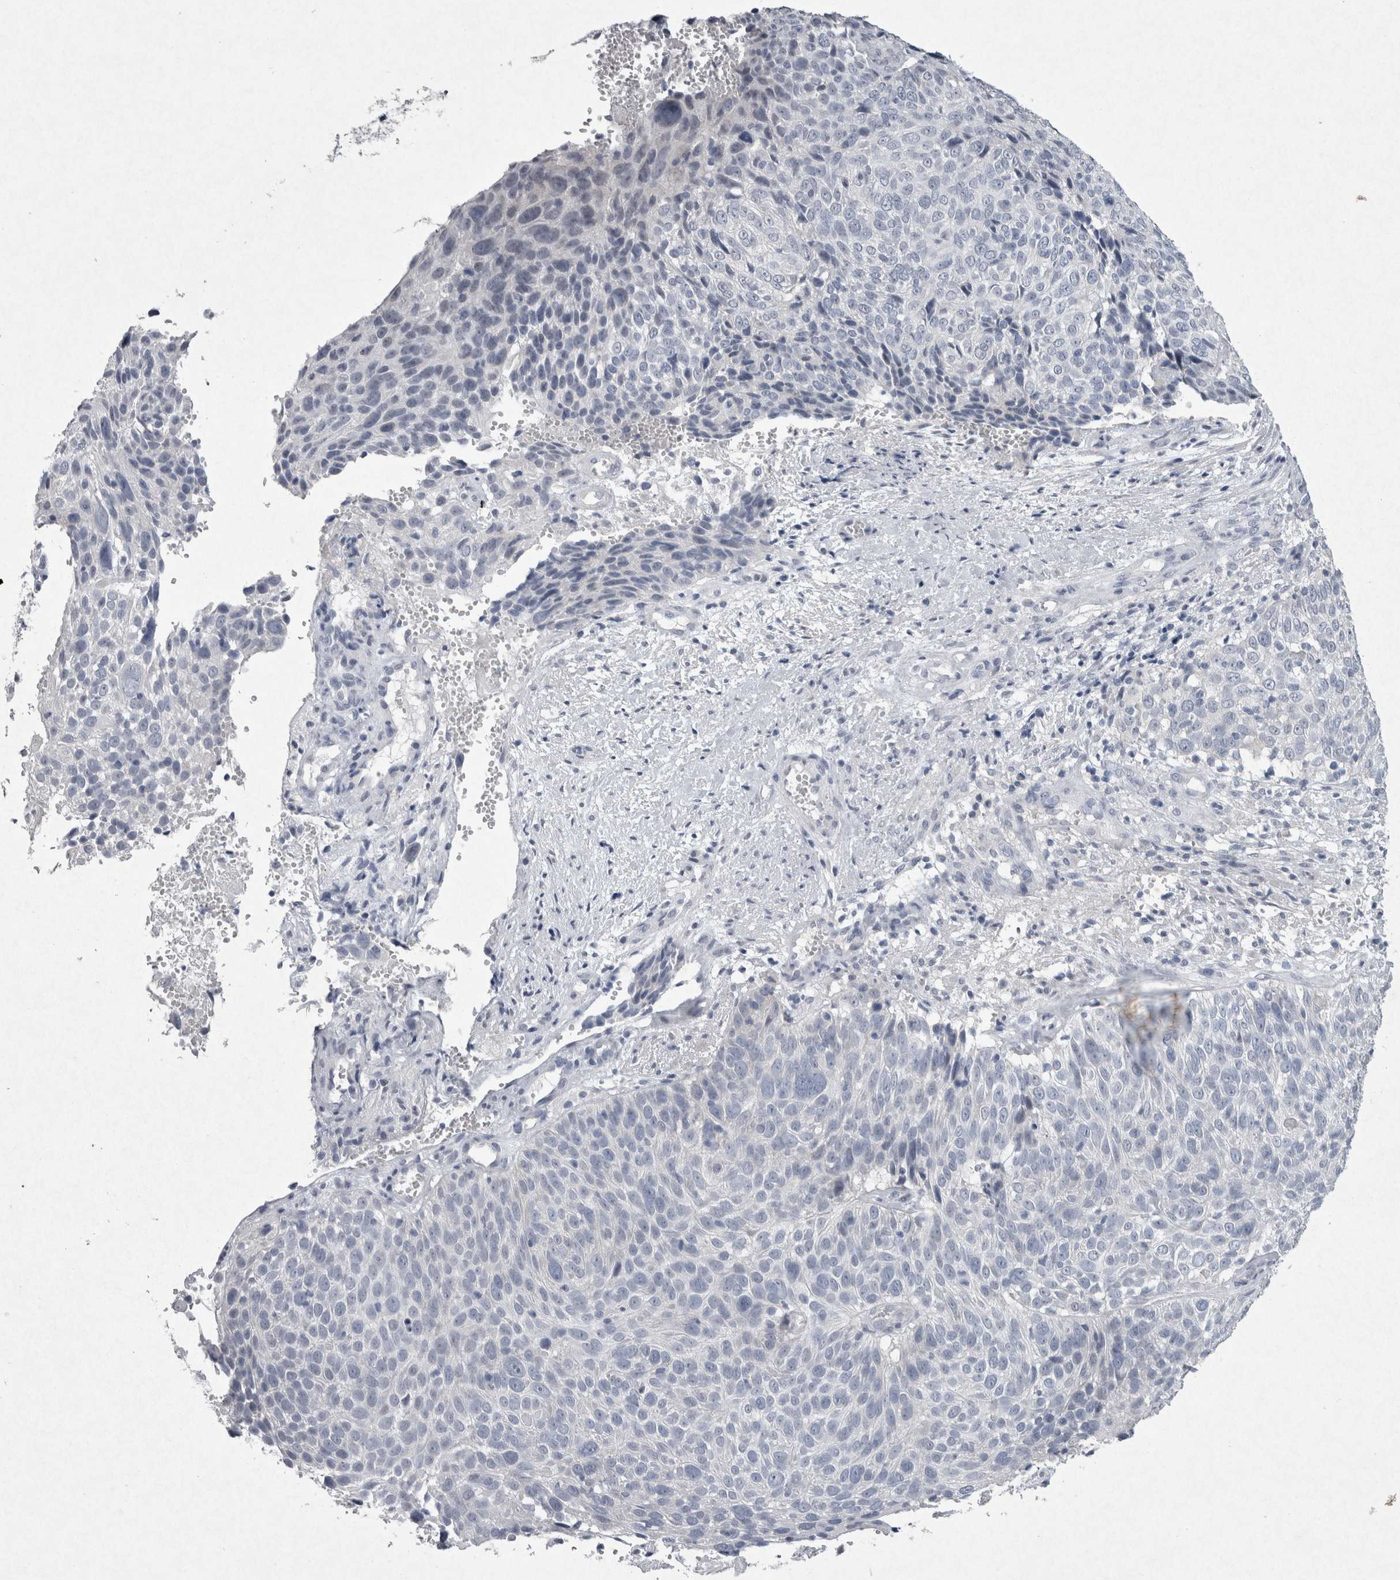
{"staining": {"intensity": "negative", "quantity": "none", "location": "none"}, "tissue": "cervical cancer", "cell_type": "Tumor cells", "image_type": "cancer", "snomed": [{"axis": "morphology", "description": "Squamous cell carcinoma, NOS"}, {"axis": "topography", "description": "Cervix"}], "caption": "High magnification brightfield microscopy of cervical squamous cell carcinoma stained with DAB (brown) and counterstained with hematoxylin (blue): tumor cells show no significant positivity. The staining is performed using DAB brown chromogen with nuclei counter-stained in using hematoxylin.", "gene": "PDX1", "patient": {"sex": "female", "age": 74}}